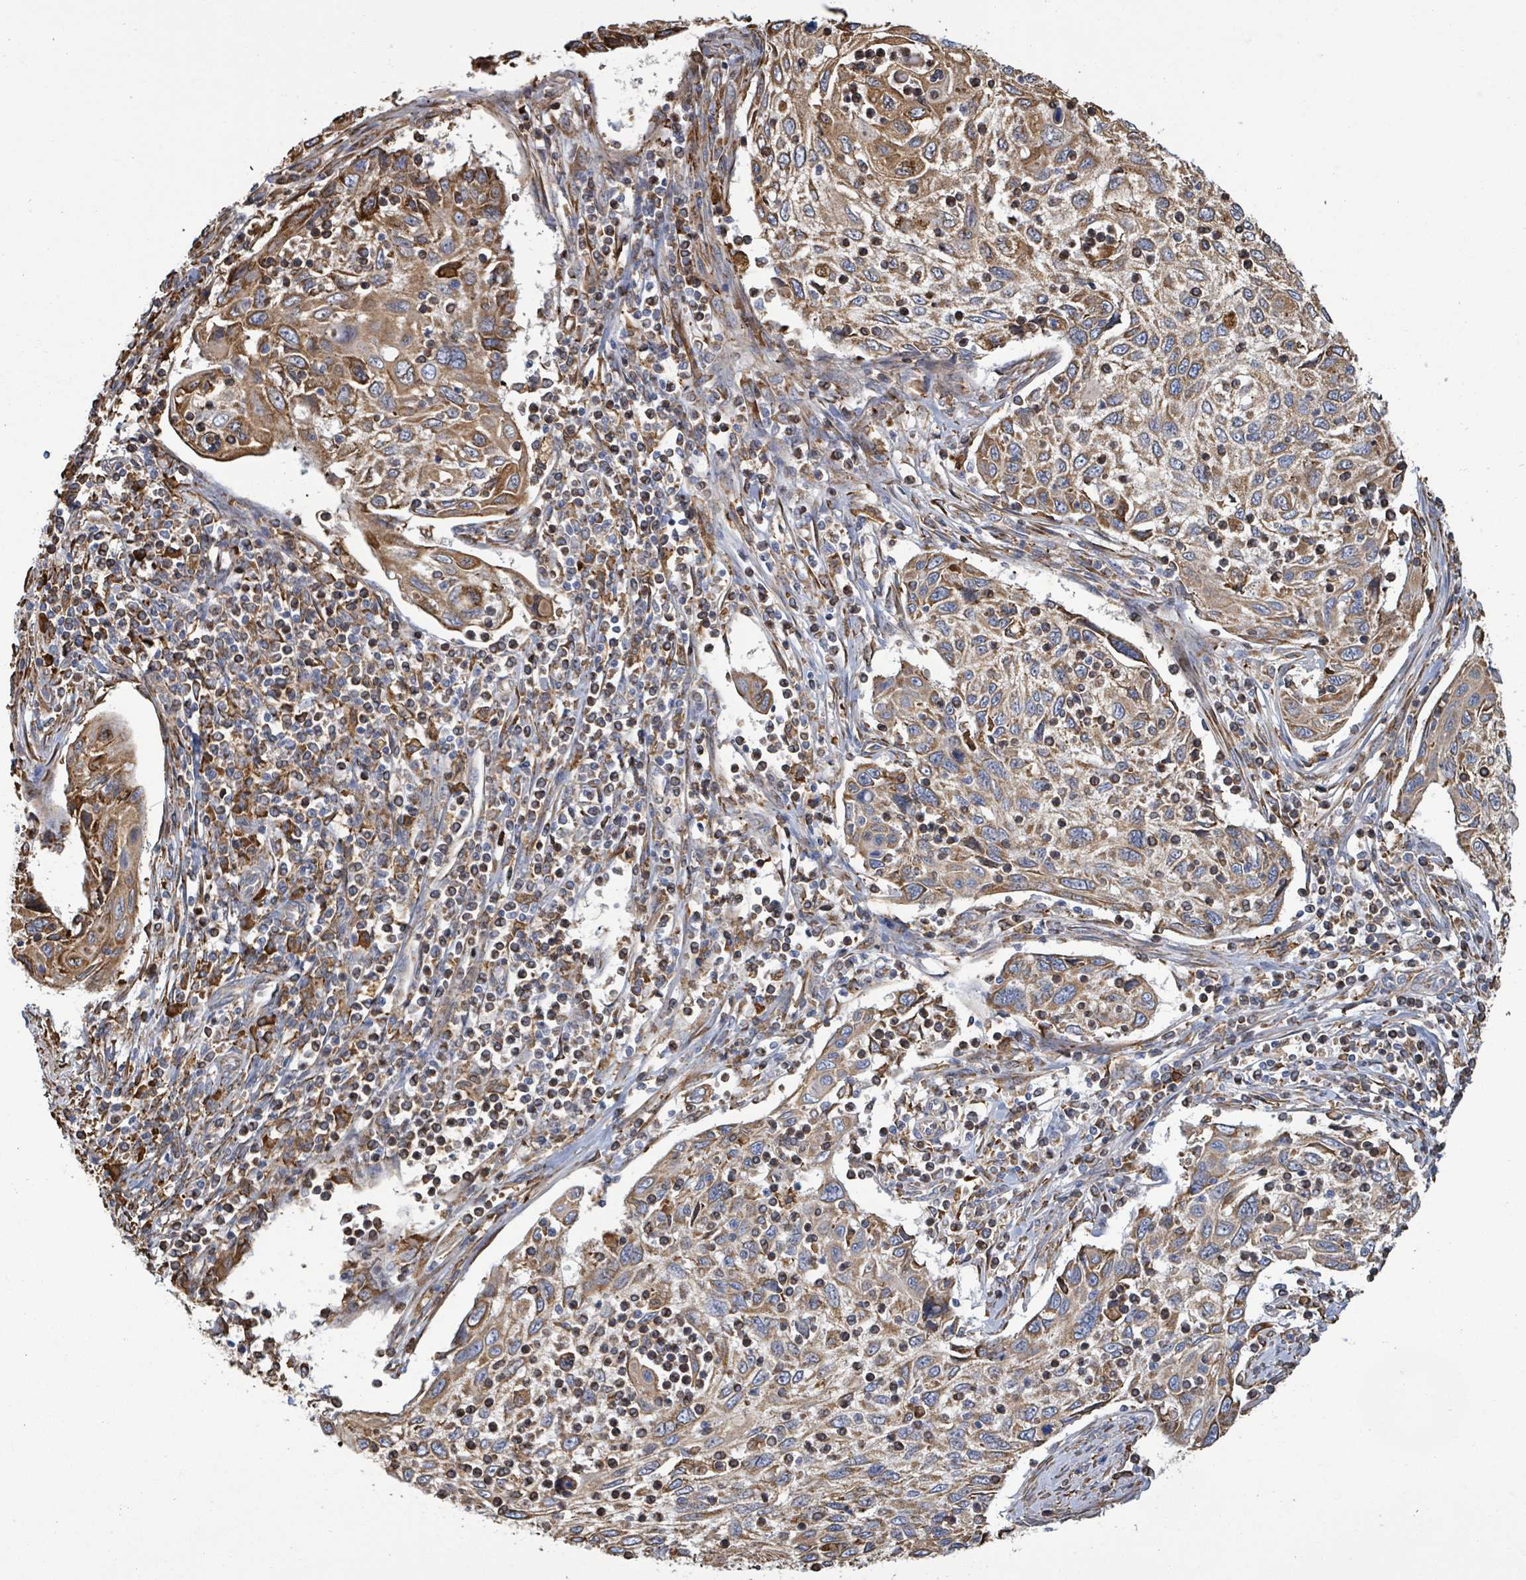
{"staining": {"intensity": "moderate", "quantity": ">75%", "location": "cytoplasmic/membranous"}, "tissue": "cervical cancer", "cell_type": "Tumor cells", "image_type": "cancer", "snomed": [{"axis": "morphology", "description": "Squamous cell carcinoma, NOS"}, {"axis": "topography", "description": "Cervix"}], "caption": "Immunohistochemical staining of cervical squamous cell carcinoma shows medium levels of moderate cytoplasmic/membranous expression in about >75% of tumor cells.", "gene": "RFPL4A", "patient": {"sex": "female", "age": 70}}